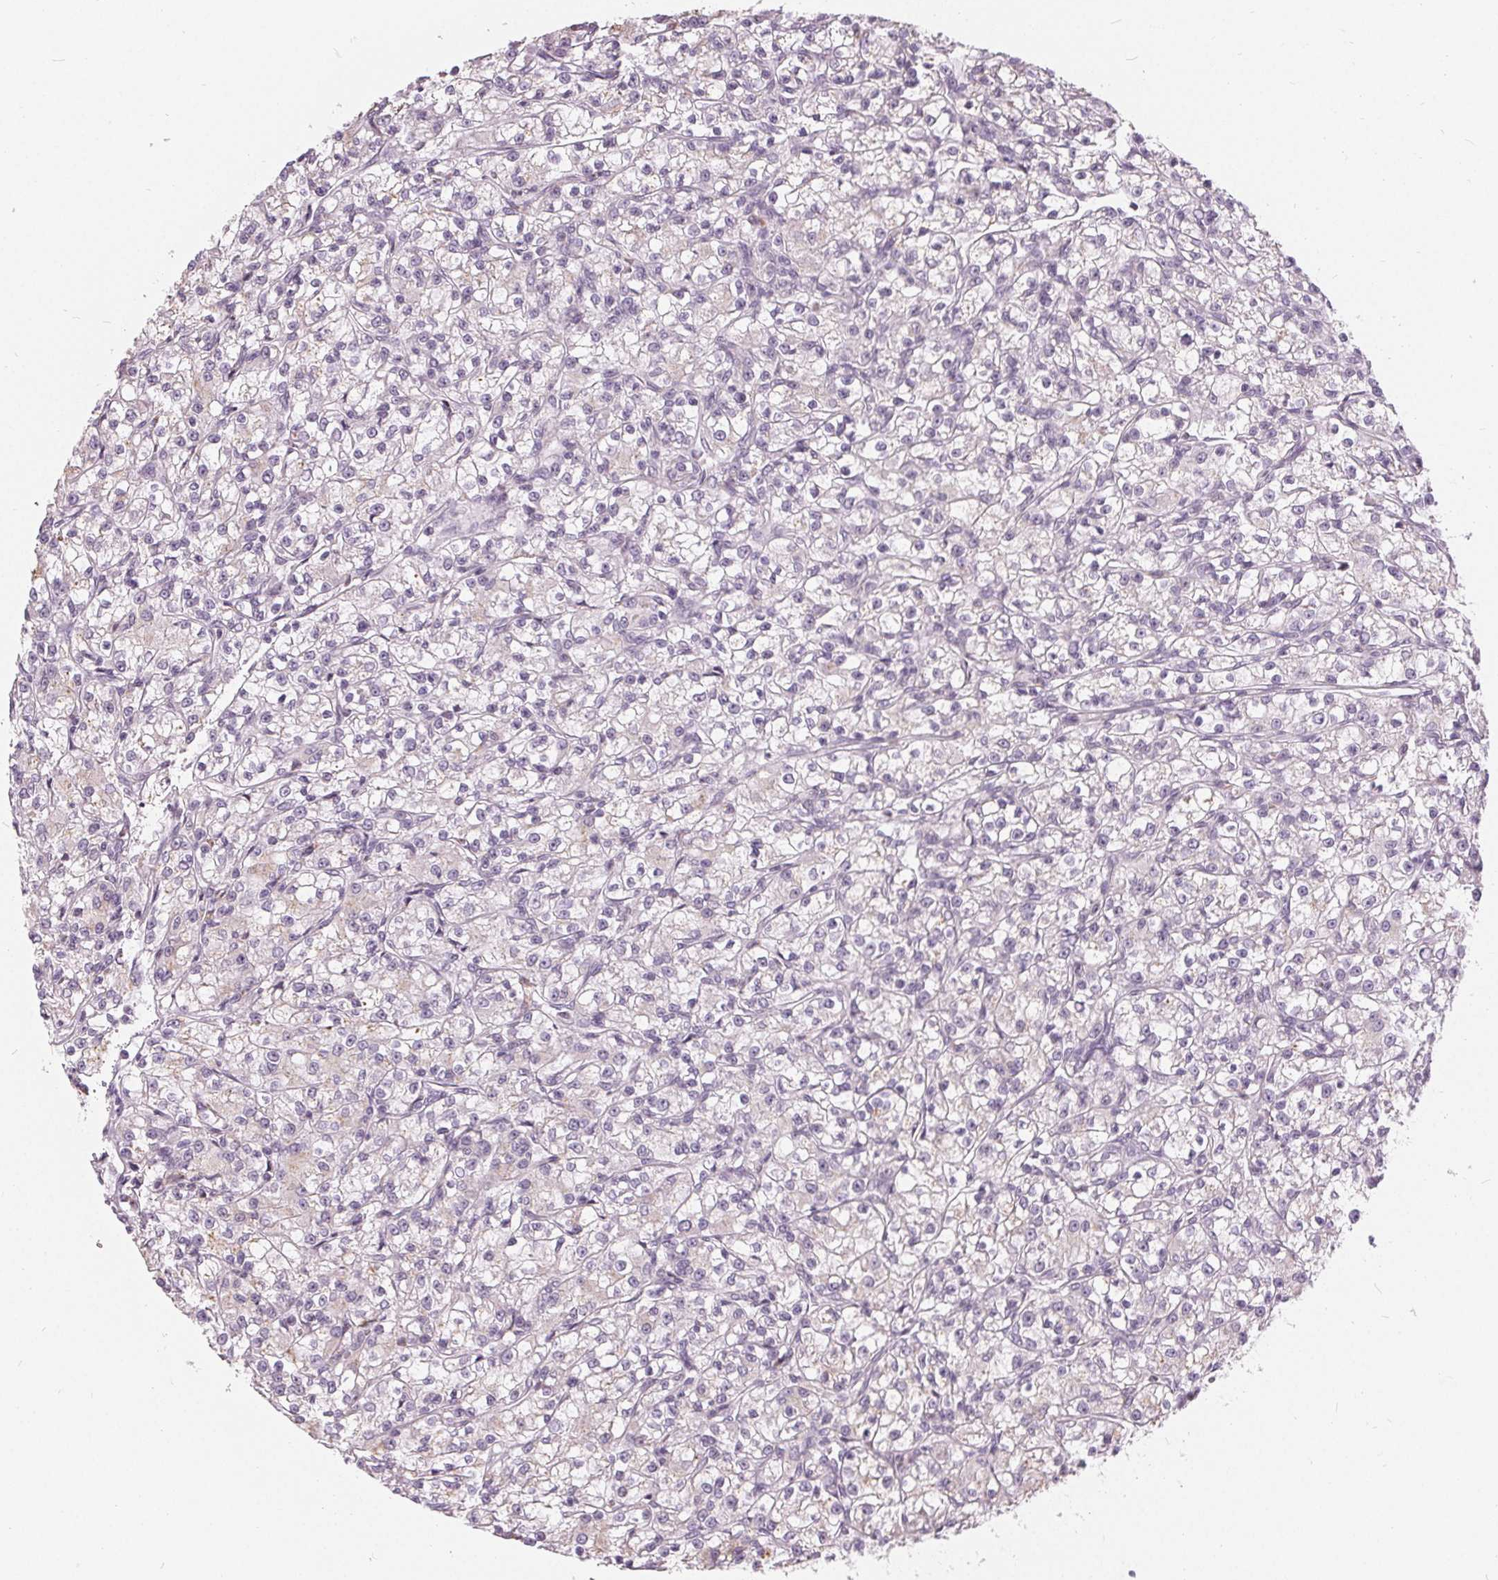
{"staining": {"intensity": "negative", "quantity": "none", "location": "none"}, "tissue": "renal cancer", "cell_type": "Tumor cells", "image_type": "cancer", "snomed": [{"axis": "morphology", "description": "Adenocarcinoma, NOS"}, {"axis": "topography", "description": "Kidney"}], "caption": "The immunohistochemistry (IHC) histopathology image has no significant staining in tumor cells of renal cancer tissue.", "gene": "HOPX", "patient": {"sex": "female", "age": 59}}